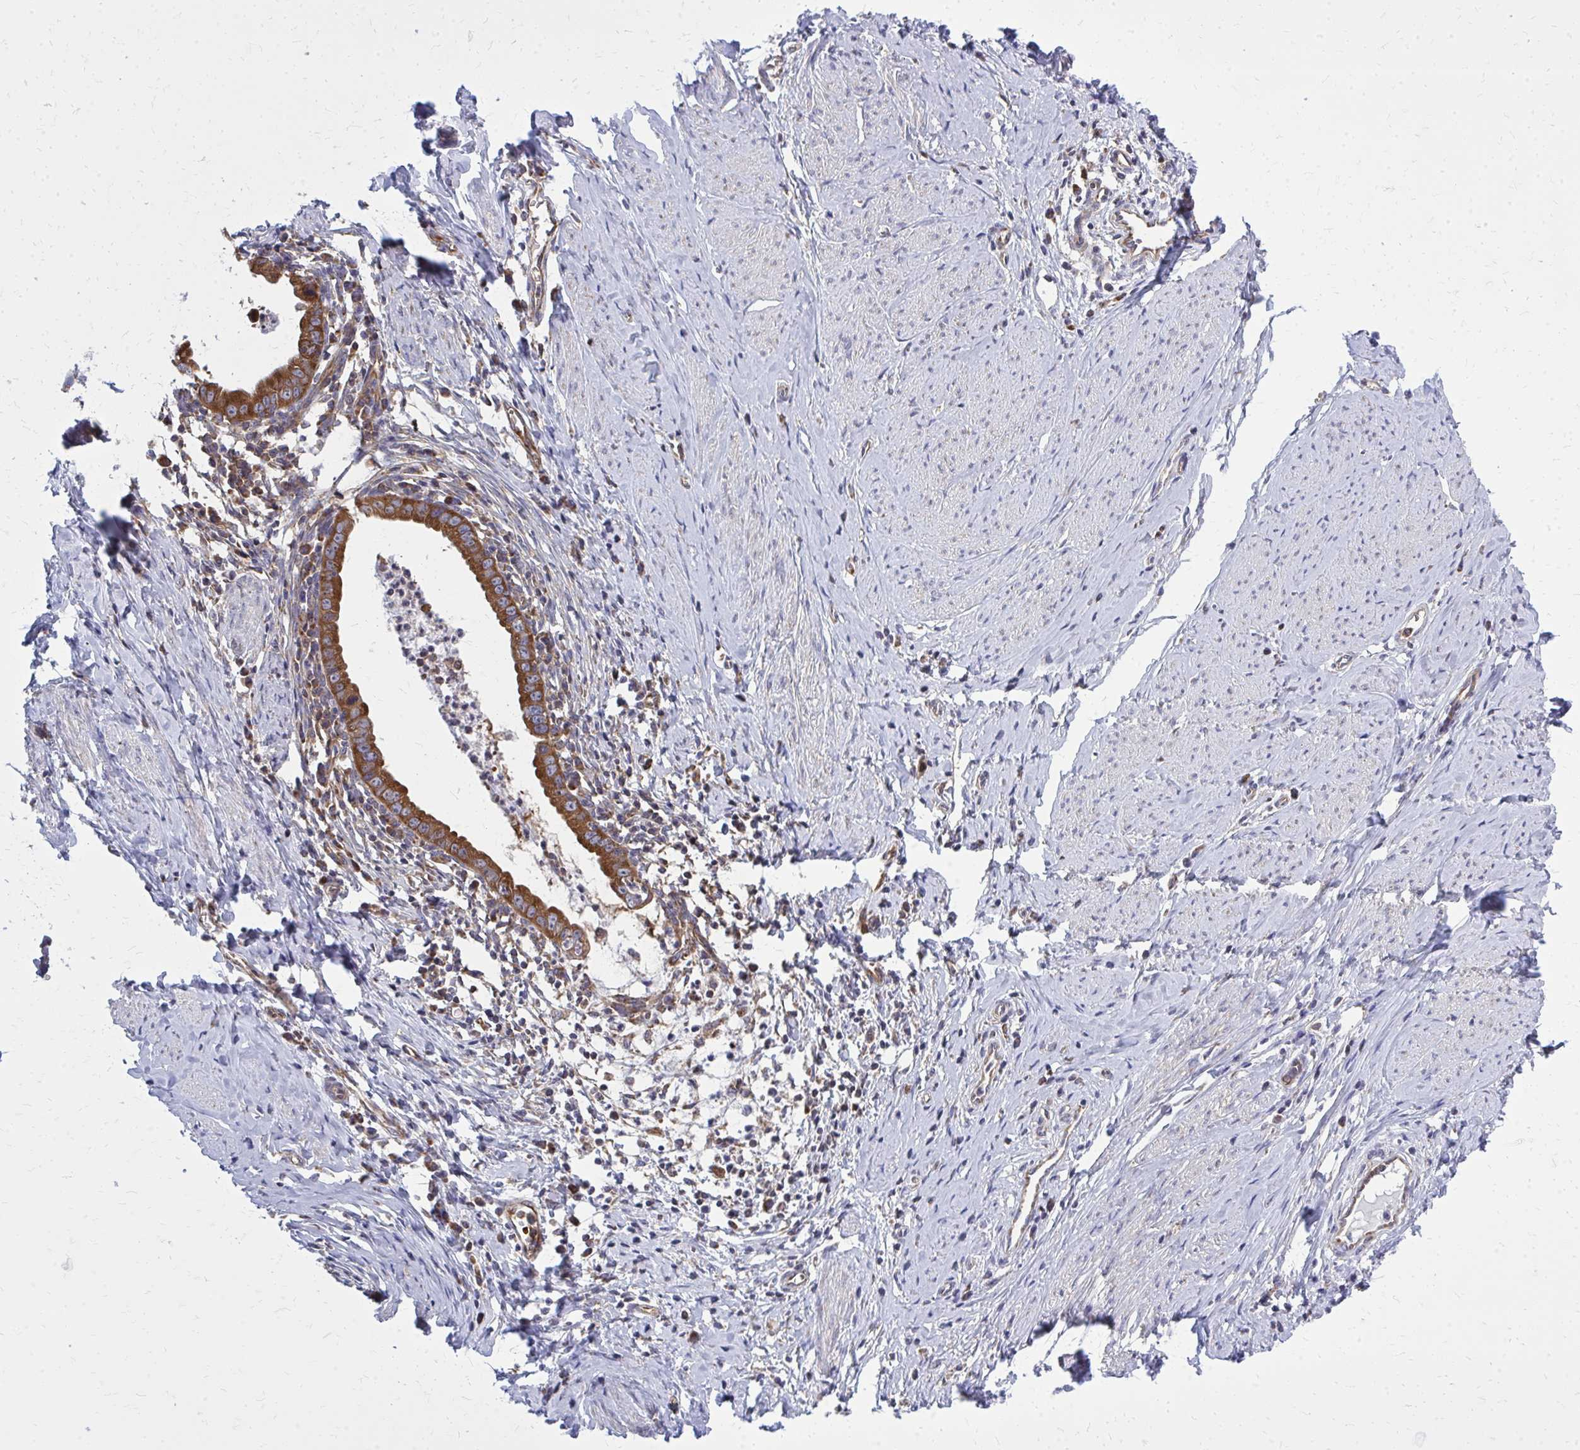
{"staining": {"intensity": "moderate", "quantity": ">75%", "location": "cytoplasmic/membranous"}, "tissue": "cervical cancer", "cell_type": "Tumor cells", "image_type": "cancer", "snomed": [{"axis": "morphology", "description": "Adenocarcinoma, NOS"}, {"axis": "topography", "description": "Cervix"}], "caption": "Immunohistochemical staining of human cervical adenocarcinoma shows moderate cytoplasmic/membranous protein expression in about >75% of tumor cells. (DAB = brown stain, brightfield microscopy at high magnification).", "gene": "PDK4", "patient": {"sex": "female", "age": 36}}